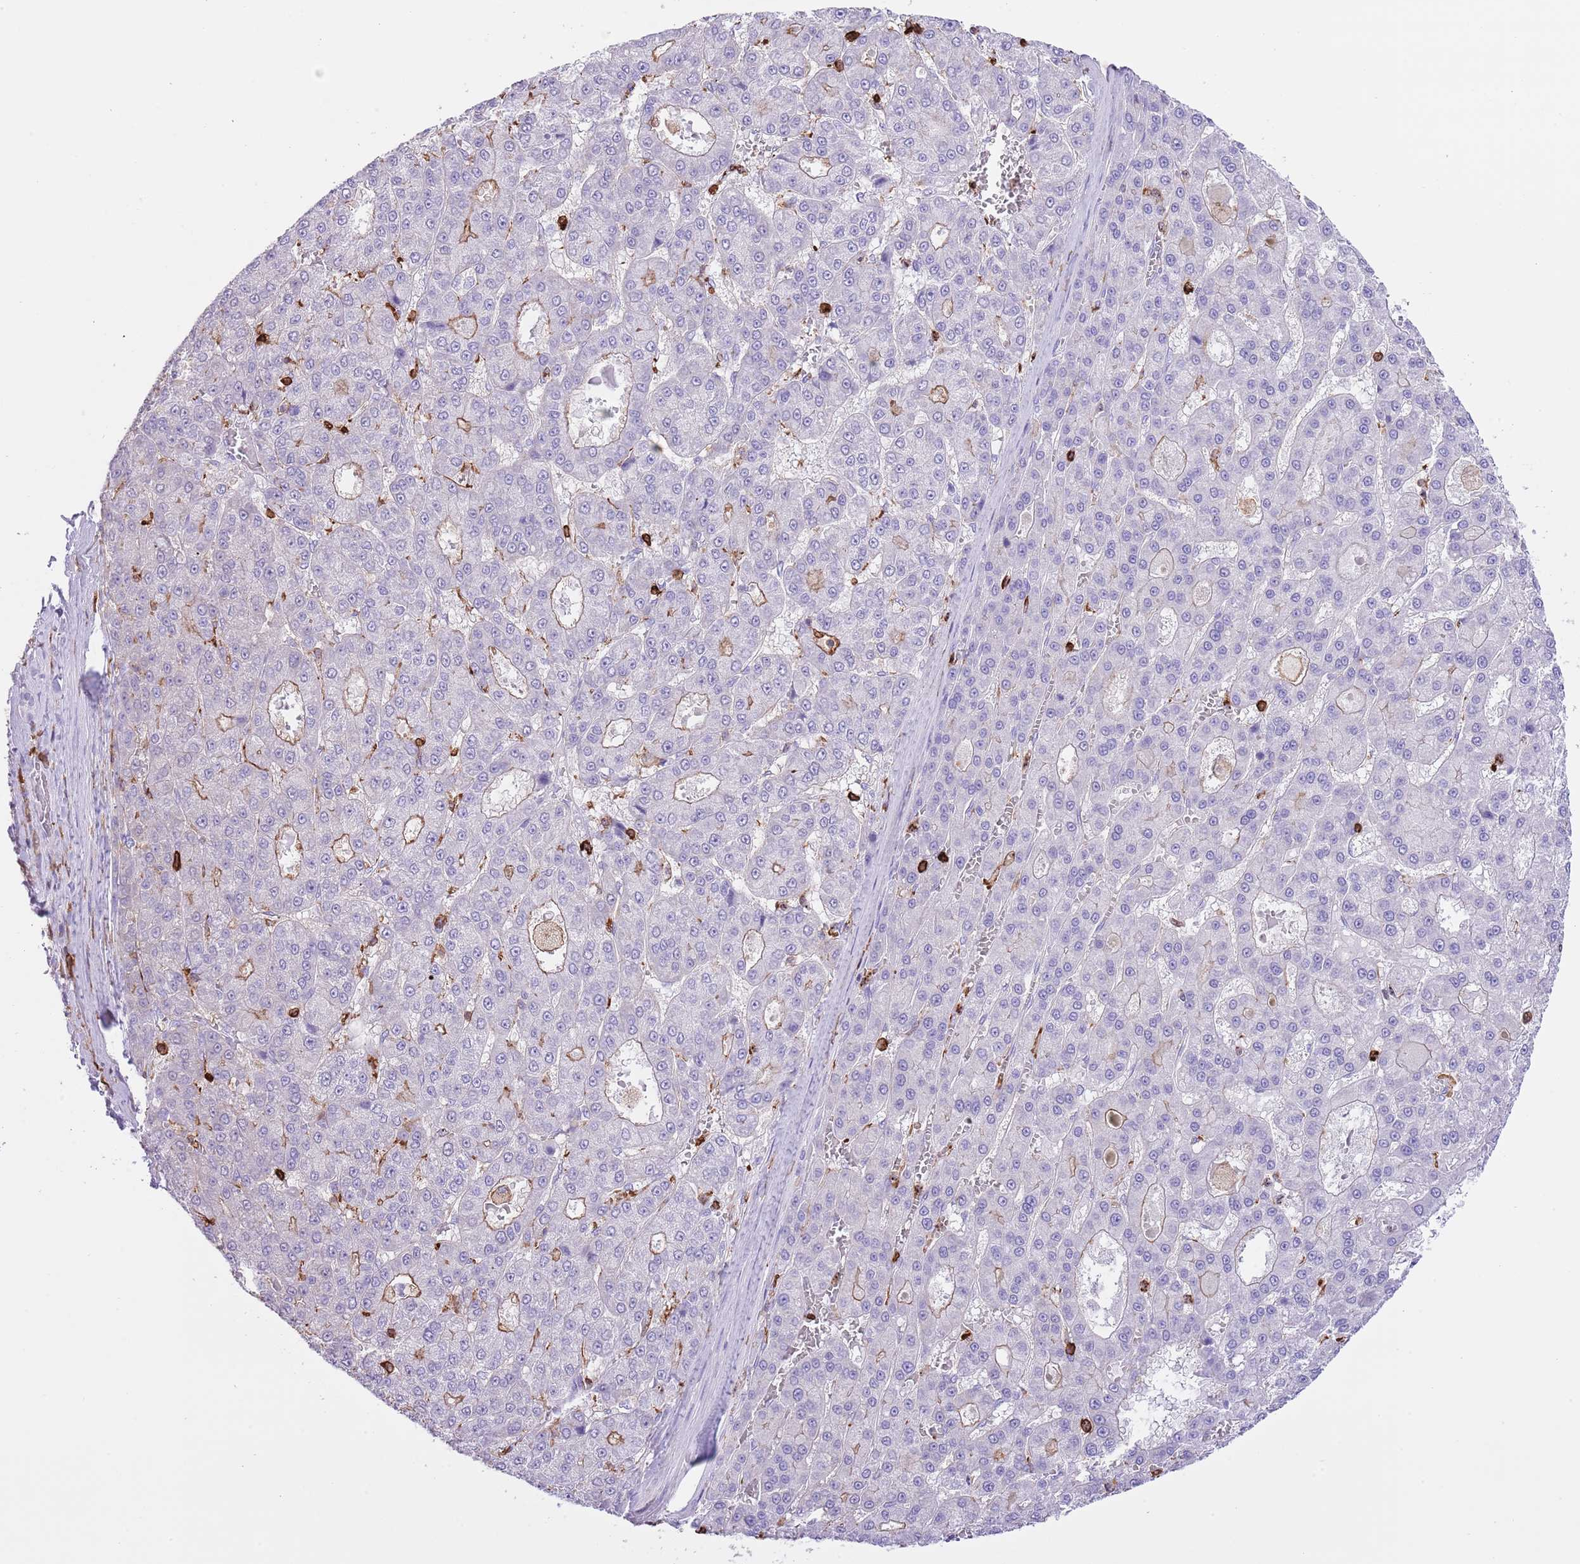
{"staining": {"intensity": "weak", "quantity": "<25%", "location": "cytoplasmic/membranous"}, "tissue": "liver cancer", "cell_type": "Tumor cells", "image_type": "cancer", "snomed": [{"axis": "morphology", "description": "Carcinoma, Hepatocellular, NOS"}, {"axis": "topography", "description": "Liver"}], "caption": "Histopathology image shows no significant protein expression in tumor cells of hepatocellular carcinoma (liver).", "gene": "EFHD2", "patient": {"sex": "male", "age": 70}}